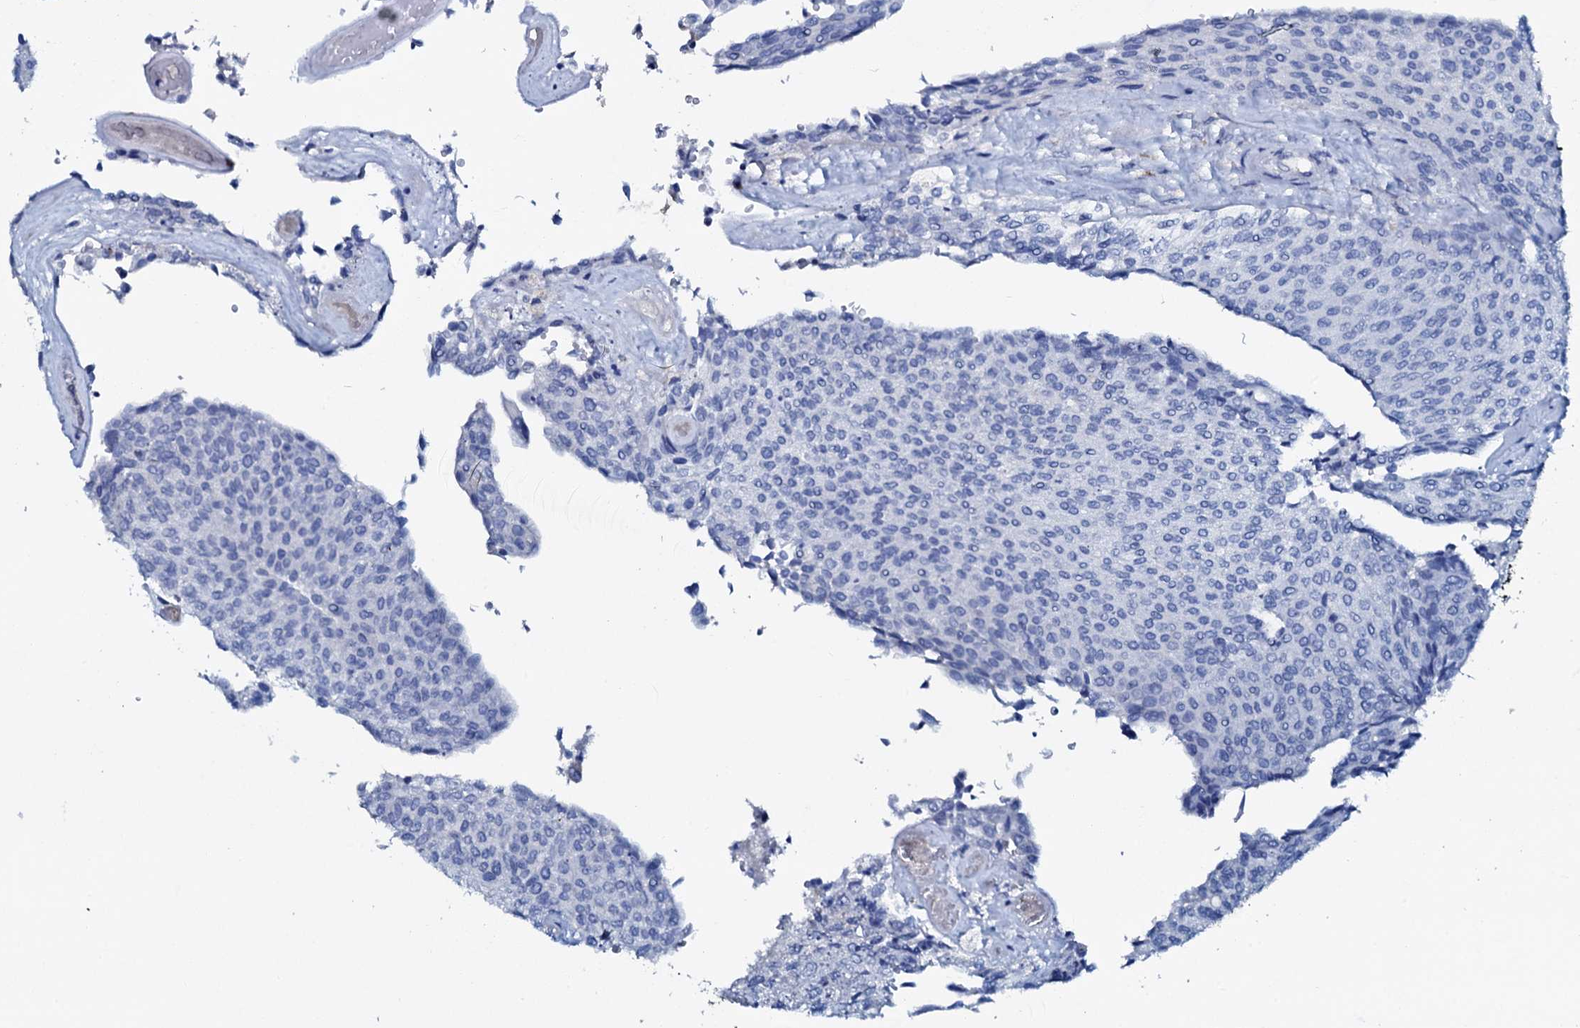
{"staining": {"intensity": "negative", "quantity": "none", "location": "none"}, "tissue": "urothelial cancer", "cell_type": "Tumor cells", "image_type": "cancer", "snomed": [{"axis": "morphology", "description": "Urothelial carcinoma, Low grade"}, {"axis": "topography", "description": "Urinary bladder"}], "caption": "A high-resolution photomicrograph shows immunohistochemistry staining of urothelial carcinoma (low-grade), which displays no significant staining in tumor cells.", "gene": "AMER2", "patient": {"sex": "female", "age": 79}}